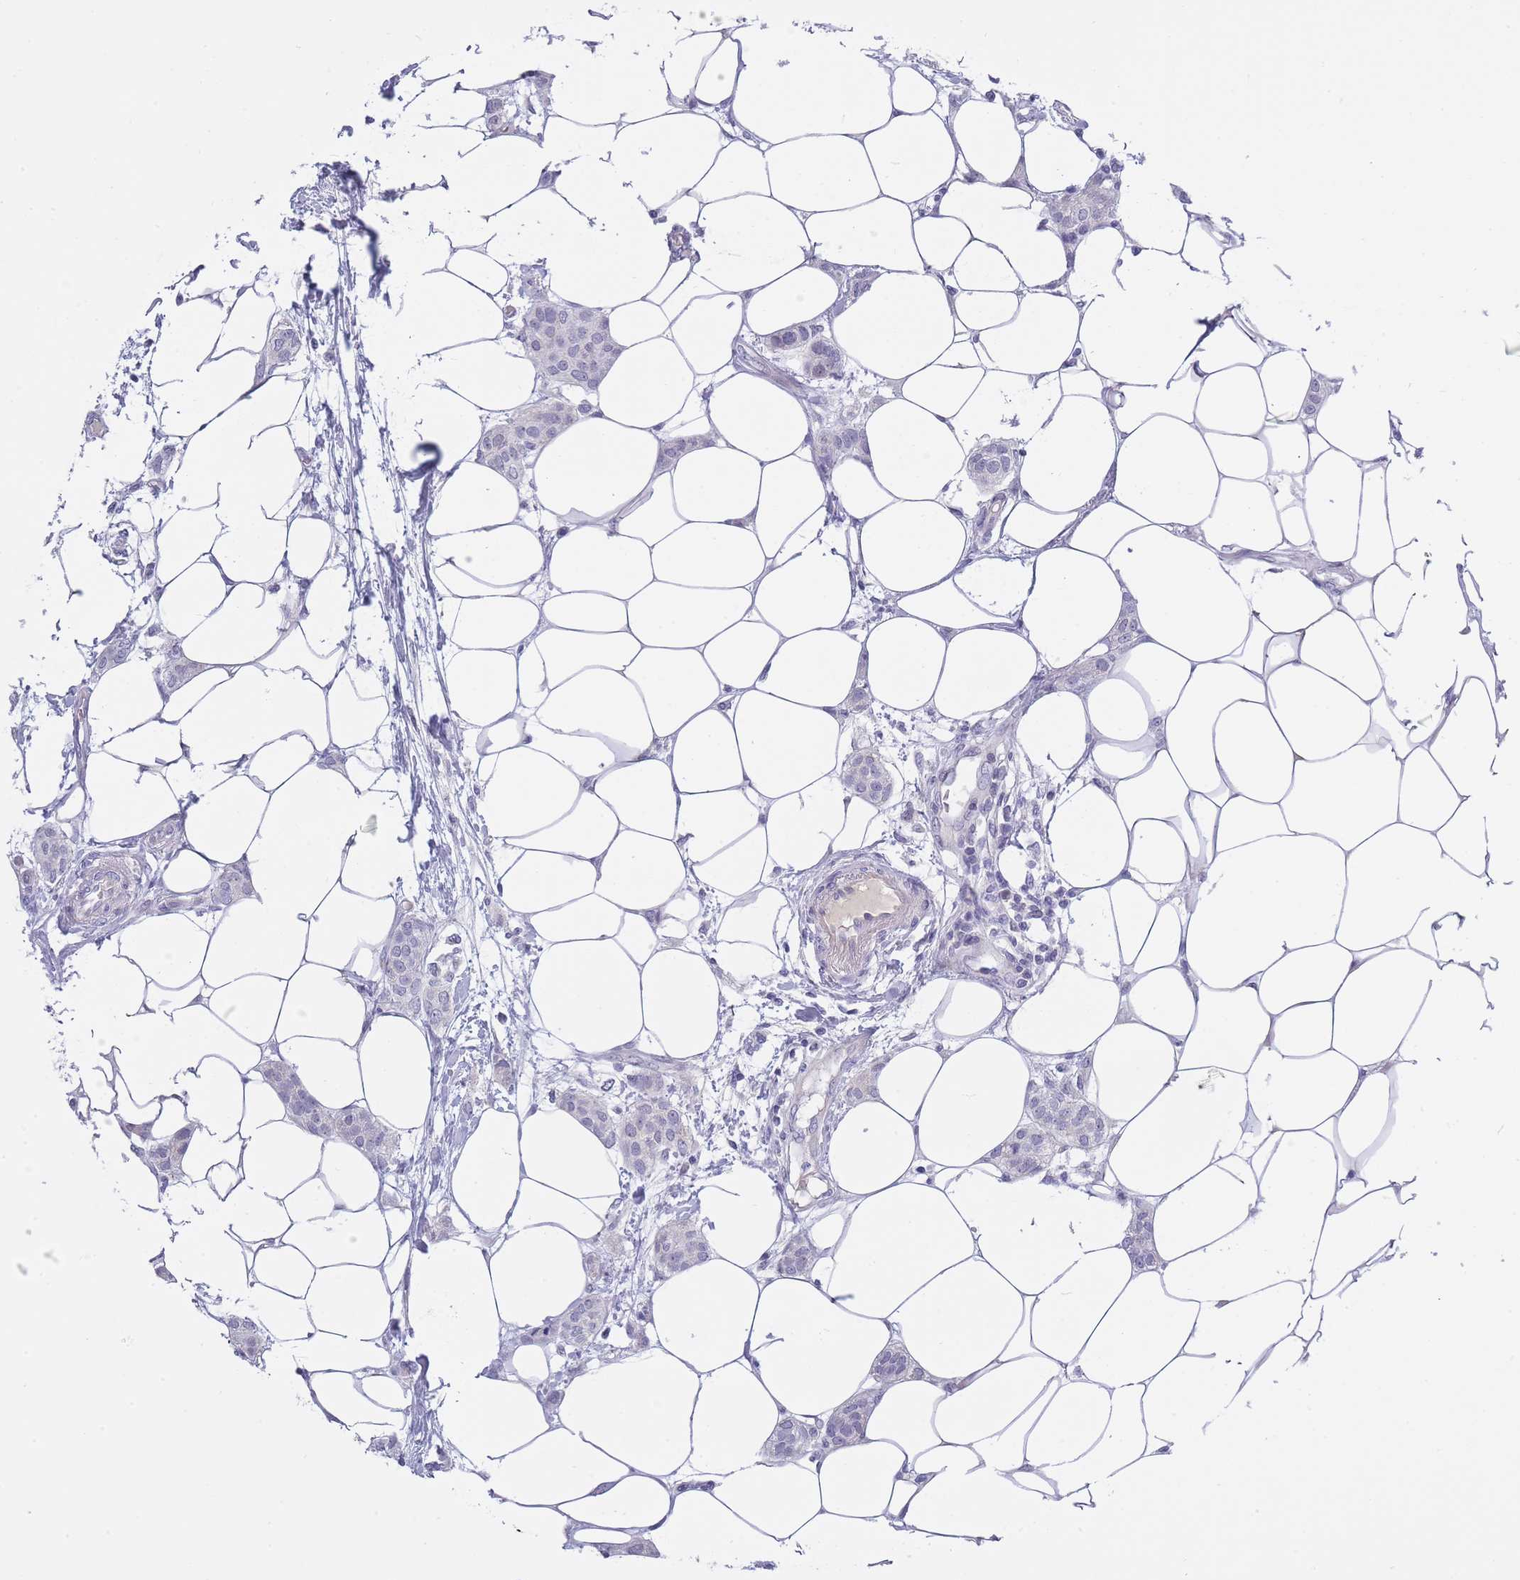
{"staining": {"intensity": "negative", "quantity": "none", "location": "none"}, "tissue": "breast cancer", "cell_type": "Tumor cells", "image_type": "cancer", "snomed": [{"axis": "morphology", "description": "Duct carcinoma"}, {"axis": "topography", "description": "Breast"}], "caption": "There is no significant staining in tumor cells of infiltrating ductal carcinoma (breast).", "gene": "PRR23B", "patient": {"sex": "female", "age": 72}}